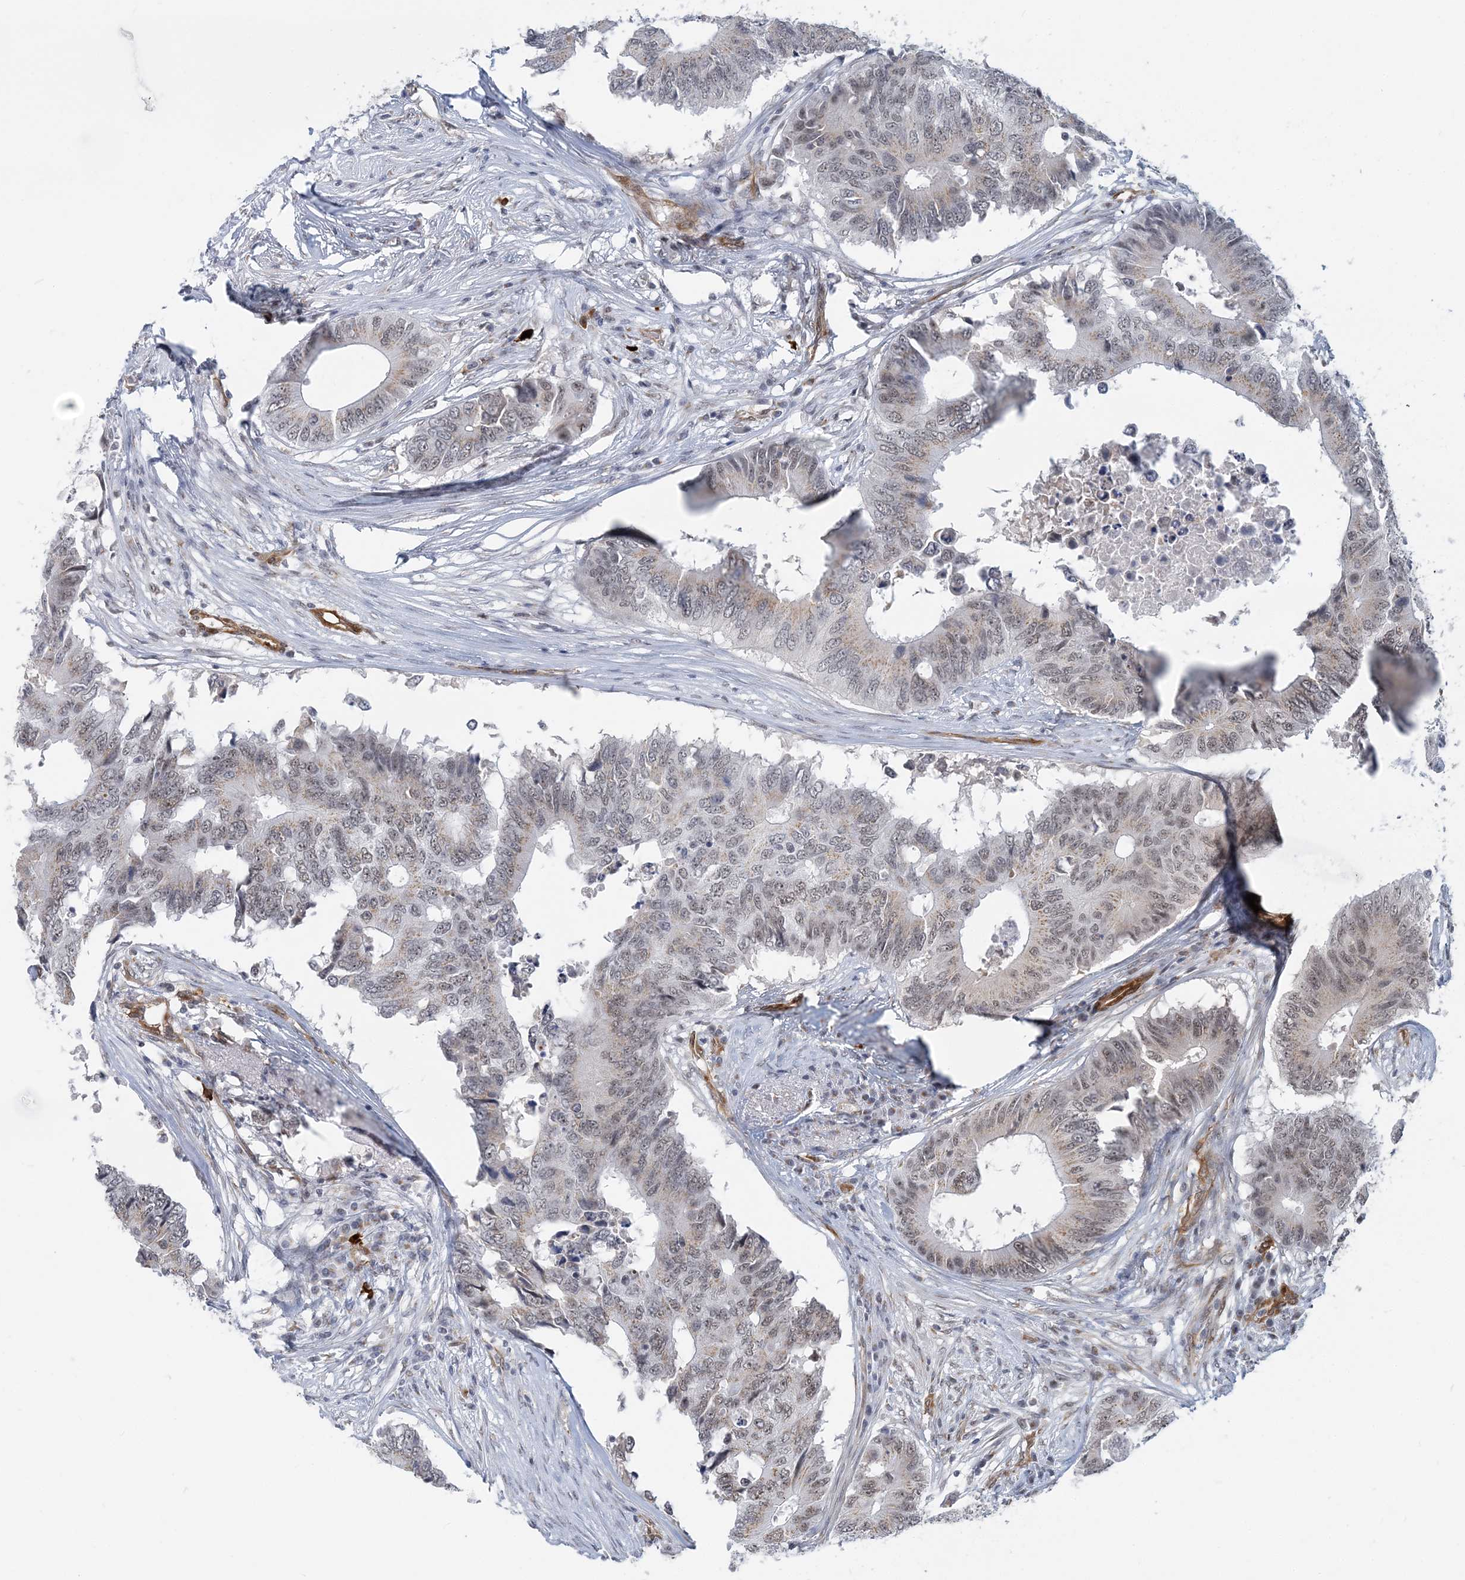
{"staining": {"intensity": "weak", "quantity": "25%-75%", "location": "cytoplasmic/membranous,nuclear"}, "tissue": "colorectal cancer", "cell_type": "Tumor cells", "image_type": "cancer", "snomed": [{"axis": "morphology", "description": "Adenocarcinoma, NOS"}, {"axis": "topography", "description": "Colon"}], "caption": "Approximately 25%-75% of tumor cells in human adenocarcinoma (colorectal) show weak cytoplasmic/membranous and nuclear protein staining as visualized by brown immunohistochemical staining.", "gene": "PLRG1", "patient": {"sex": "male", "age": 71}}